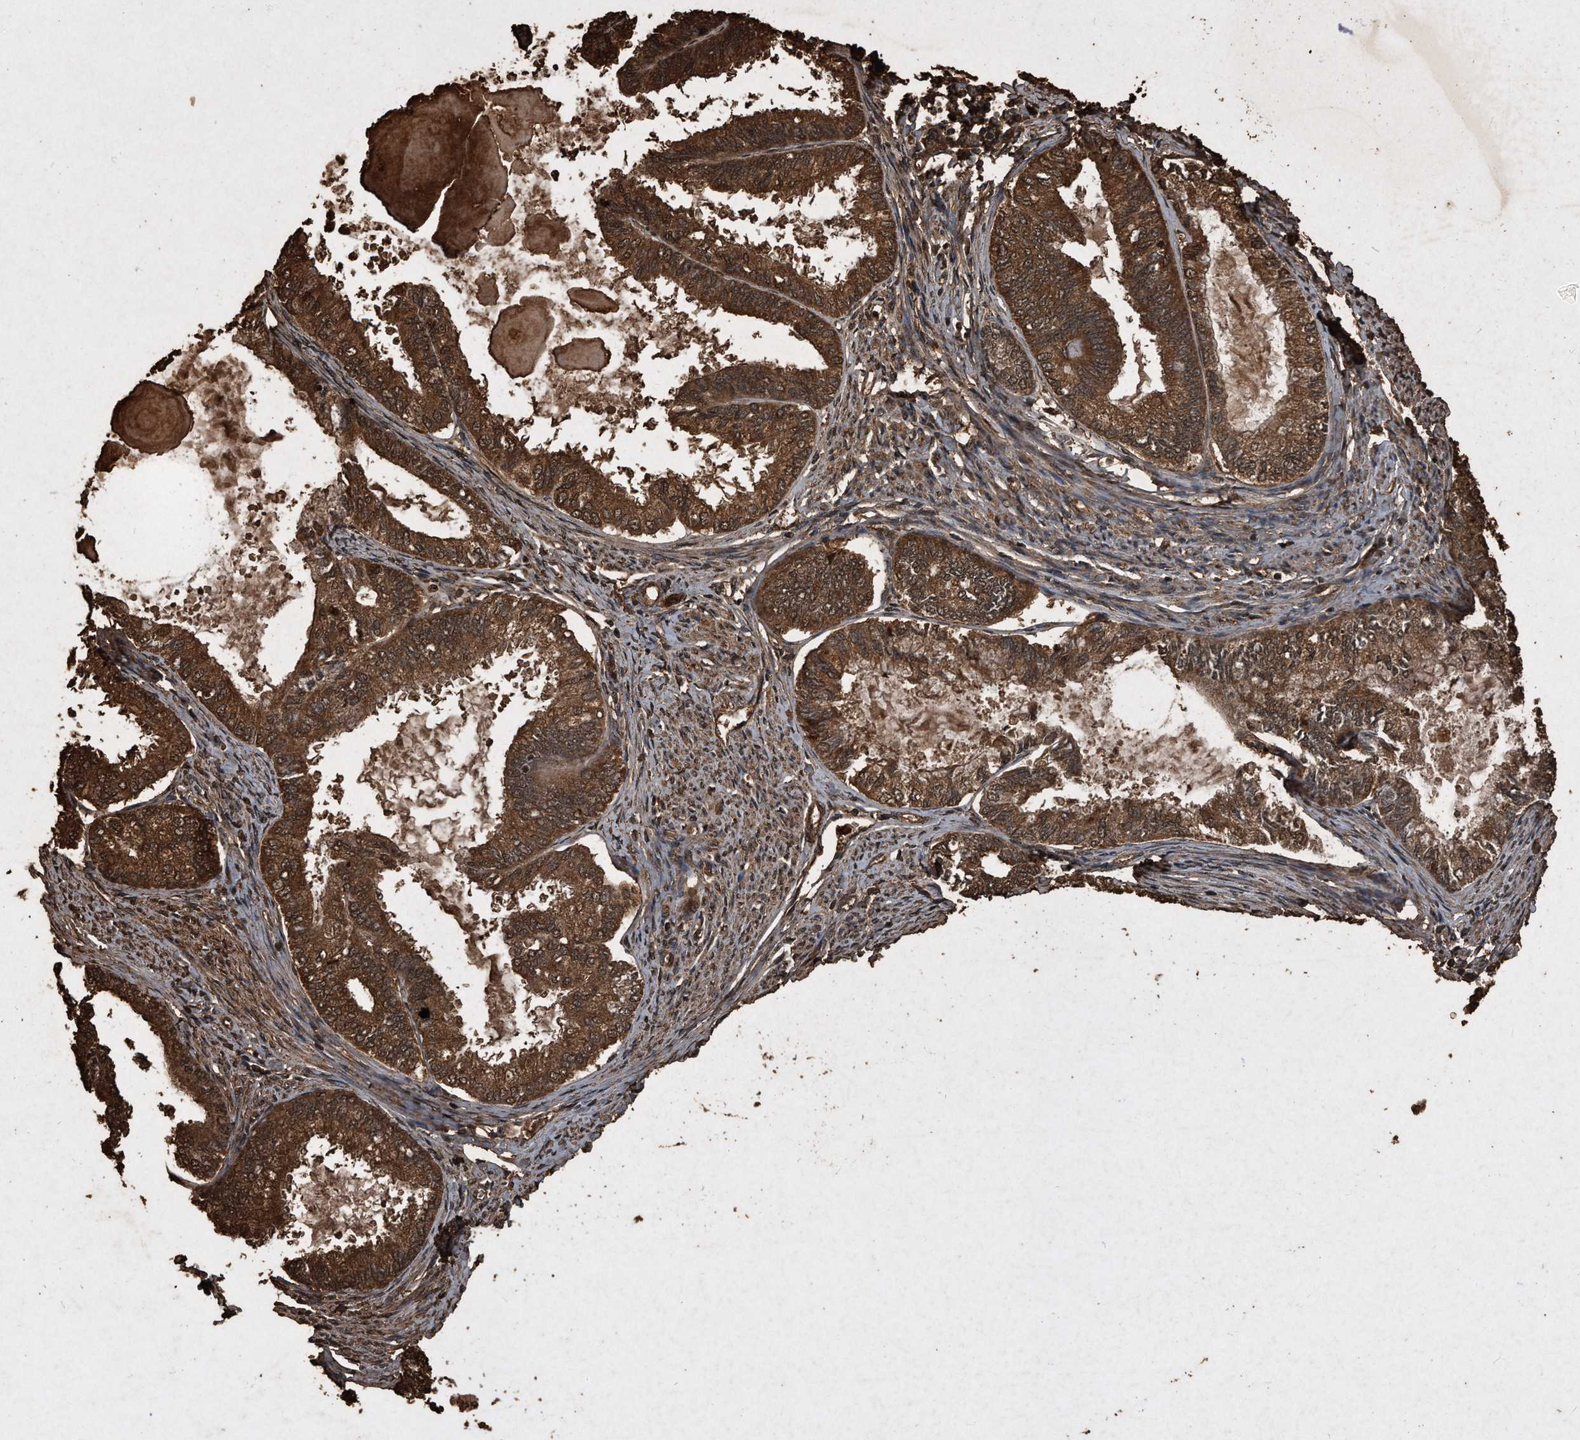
{"staining": {"intensity": "strong", "quantity": ">75%", "location": "cytoplasmic/membranous"}, "tissue": "endometrial cancer", "cell_type": "Tumor cells", "image_type": "cancer", "snomed": [{"axis": "morphology", "description": "Adenocarcinoma, NOS"}, {"axis": "topography", "description": "Endometrium"}], "caption": "This is an image of IHC staining of adenocarcinoma (endometrial), which shows strong staining in the cytoplasmic/membranous of tumor cells.", "gene": "CFLAR", "patient": {"sex": "female", "age": 86}}